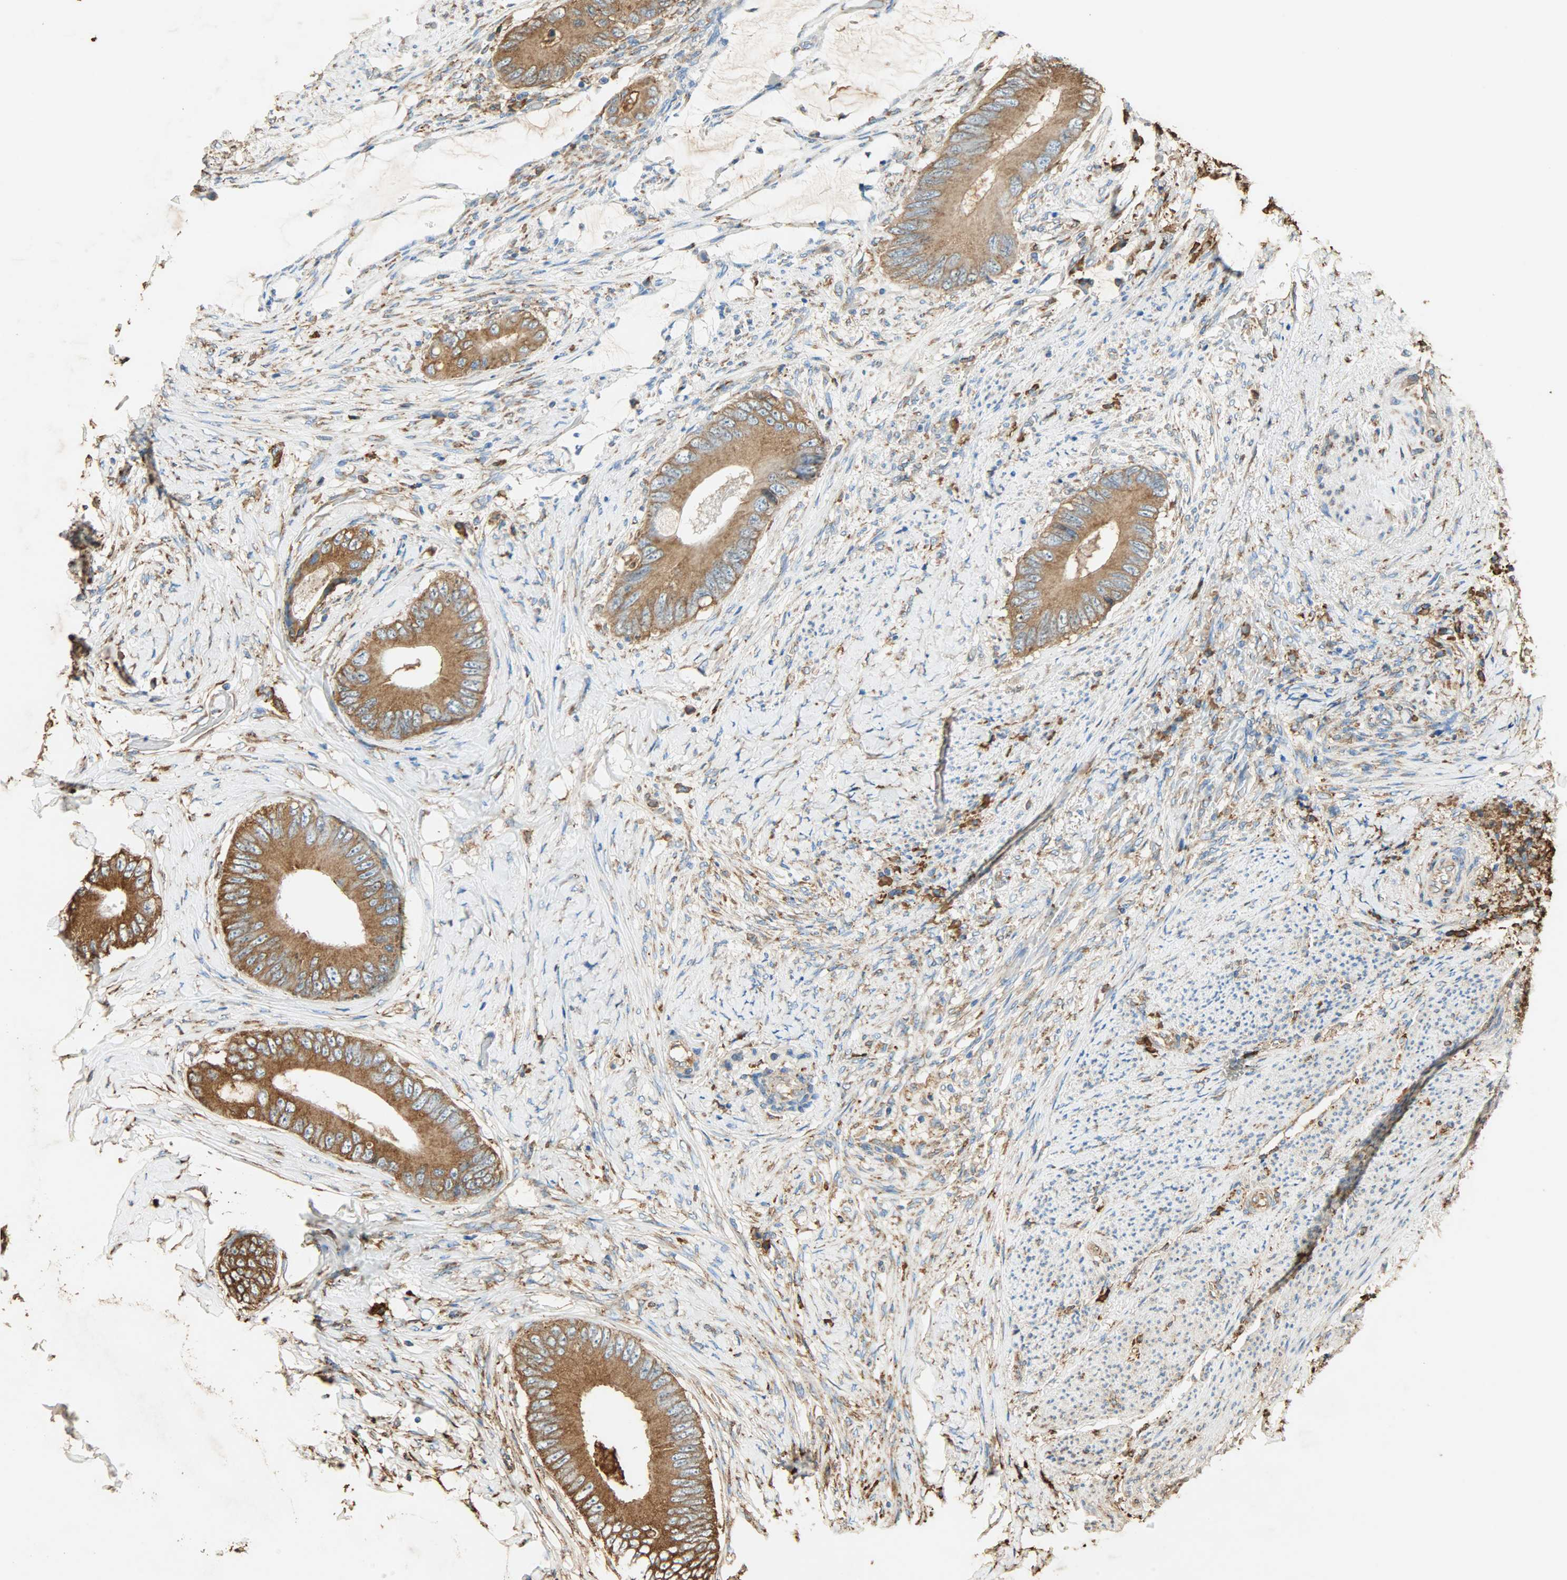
{"staining": {"intensity": "moderate", "quantity": ">75%", "location": "cytoplasmic/membranous"}, "tissue": "colorectal cancer", "cell_type": "Tumor cells", "image_type": "cancer", "snomed": [{"axis": "morphology", "description": "Normal tissue, NOS"}, {"axis": "morphology", "description": "Adenocarcinoma, NOS"}, {"axis": "topography", "description": "Rectum"}, {"axis": "topography", "description": "Peripheral nerve tissue"}], "caption": "This image displays colorectal cancer (adenocarcinoma) stained with IHC to label a protein in brown. The cytoplasmic/membranous of tumor cells show moderate positivity for the protein. Nuclei are counter-stained blue.", "gene": "HSP90B1", "patient": {"sex": "female", "age": 77}}